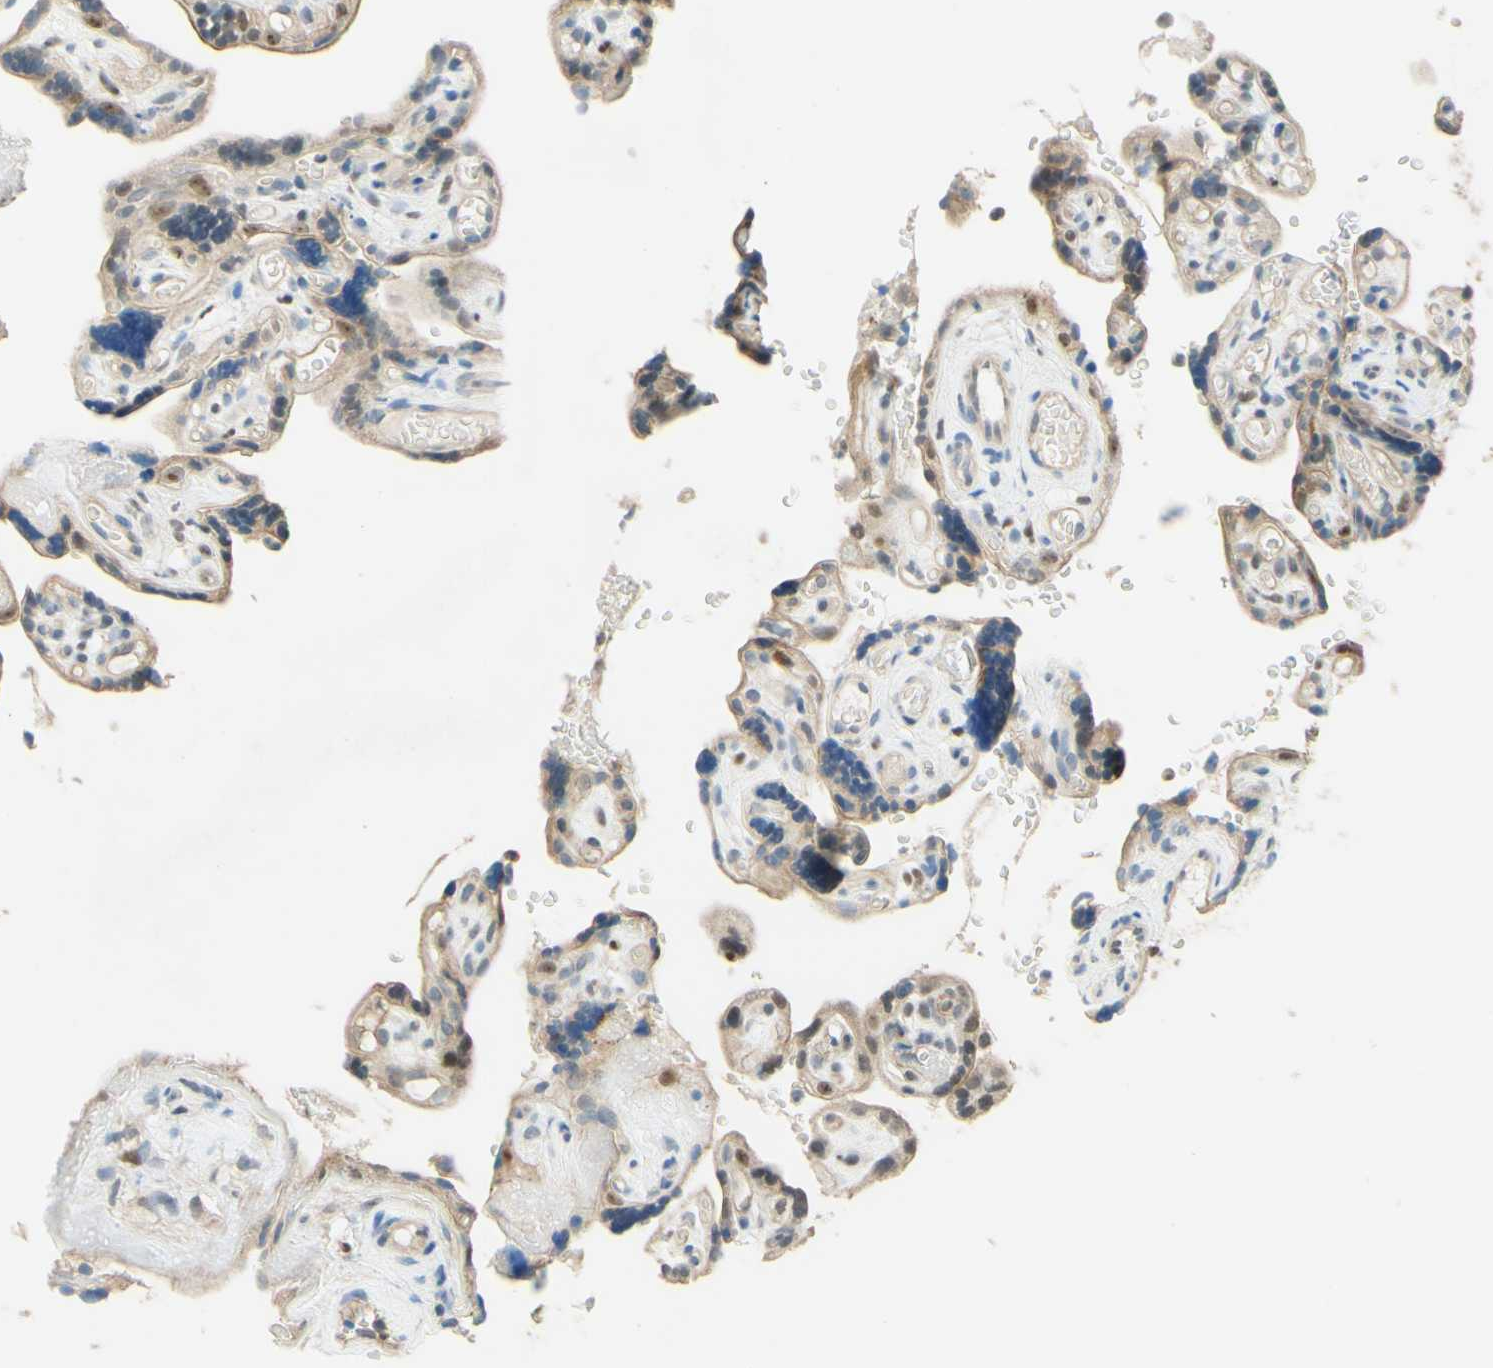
{"staining": {"intensity": "moderate", "quantity": ">75%", "location": "nuclear"}, "tissue": "placenta", "cell_type": "Trophoblastic cells", "image_type": "normal", "snomed": [{"axis": "morphology", "description": "Normal tissue, NOS"}, {"axis": "topography", "description": "Placenta"}], "caption": "Human placenta stained for a protein (brown) exhibits moderate nuclear positive positivity in approximately >75% of trophoblastic cells.", "gene": "POLB", "patient": {"sex": "female", "age": 30}}